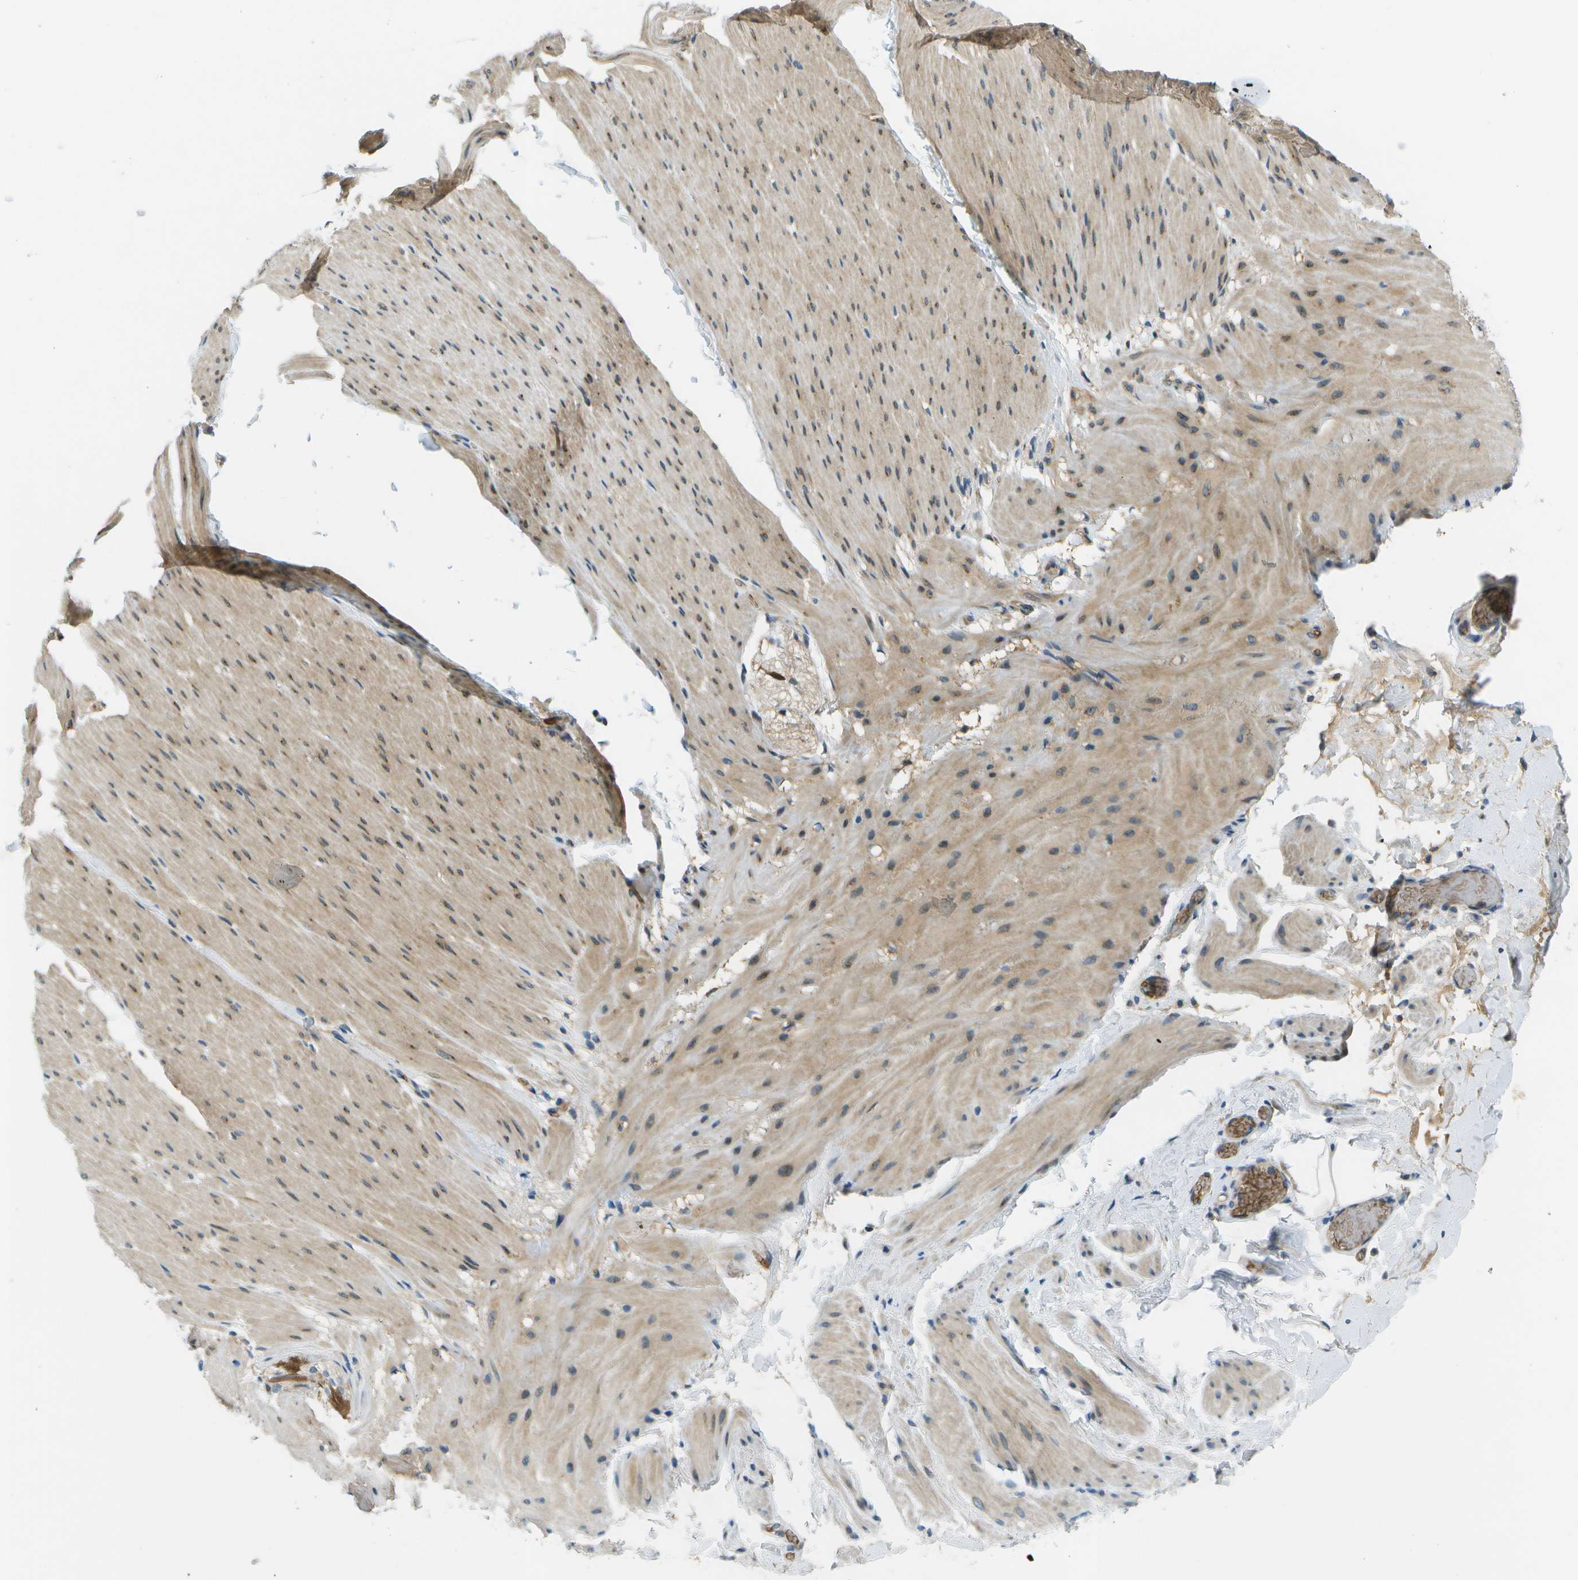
{"staining": {"intensity": "moderate", "quantity": ">75%", "location": "cytoplasmic/membranous"}, "tissue": "smooth muscle", "cell_type": "Smooth muscle cells", "image_type": "normal", "snomed": [{"axis": "morphology", "description": "Normal tissue, NOS"}, {"axis": "topography", "description": "Smooth muscle"}, {"axis": "topography", "description": "Colon"}], "caption": "Immunohistochemical staining of normal human smooth muscle reveals >75% levels of moderate cytoplasmic/membranous protein positivity in about >75% of smooth muscle cells. (DAB (3,3'-diaminobenzidine) = brown stain, brightfield microscopy at high magnification).", "gene": "CTIF", "patient": {"sex": "male", "age": 67}}